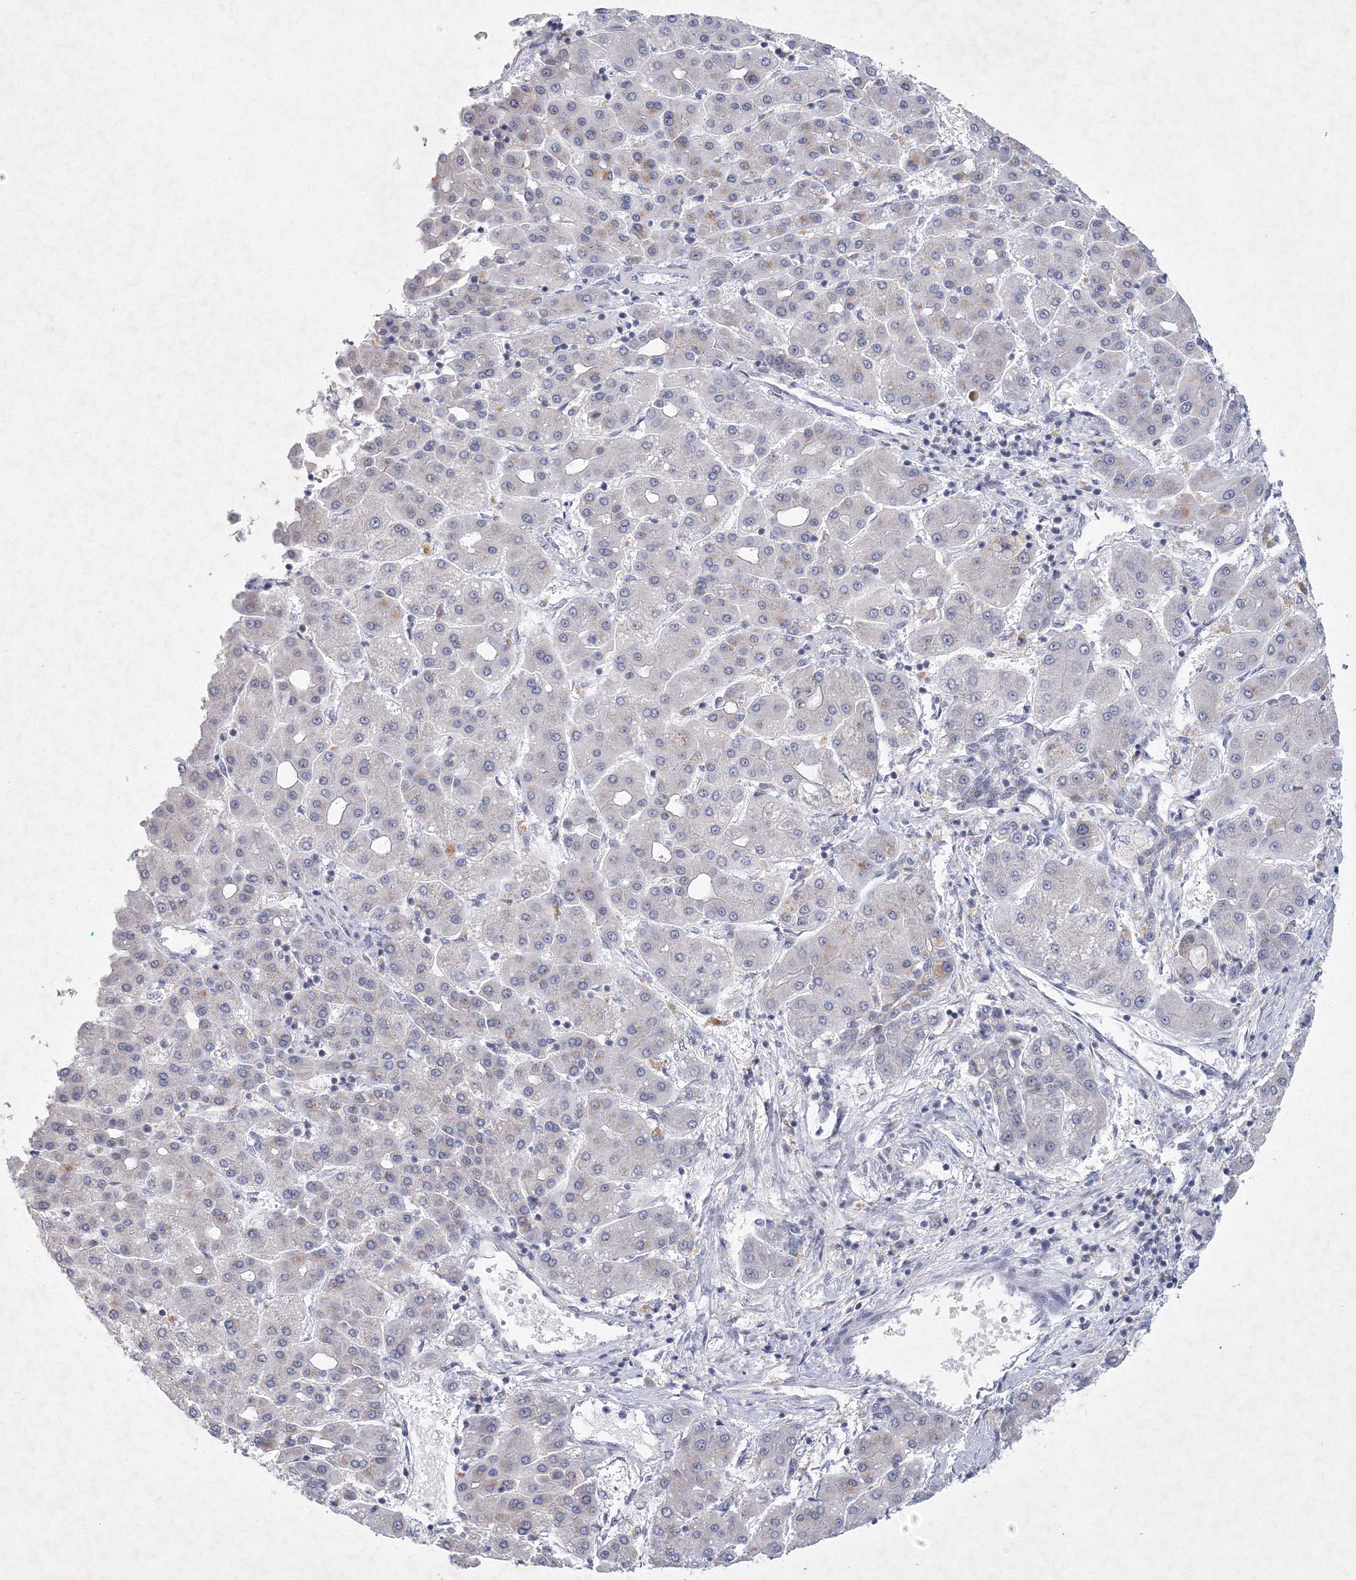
{"staining": {"intensity": "weak", "quantity": "<25%", "location": "cytoplasmic/membranous"}, "tissue": "liver cancer", "cell_type": "Tumor cells", "image_type": "cancer", "snomed": [{"axis": "morphology", "description": "Carcinoma, Hepatocellular, NOS"}, {"axis": "topography", "description": "Liver"}], "caption": "The immunohistochemistry (IHC) micrograph has no significant expression in tumor cells of liver hepatocellular carcinoma tissue.", "gene": "SF3B6", "patient": {"sex": "male", "age": 65}}